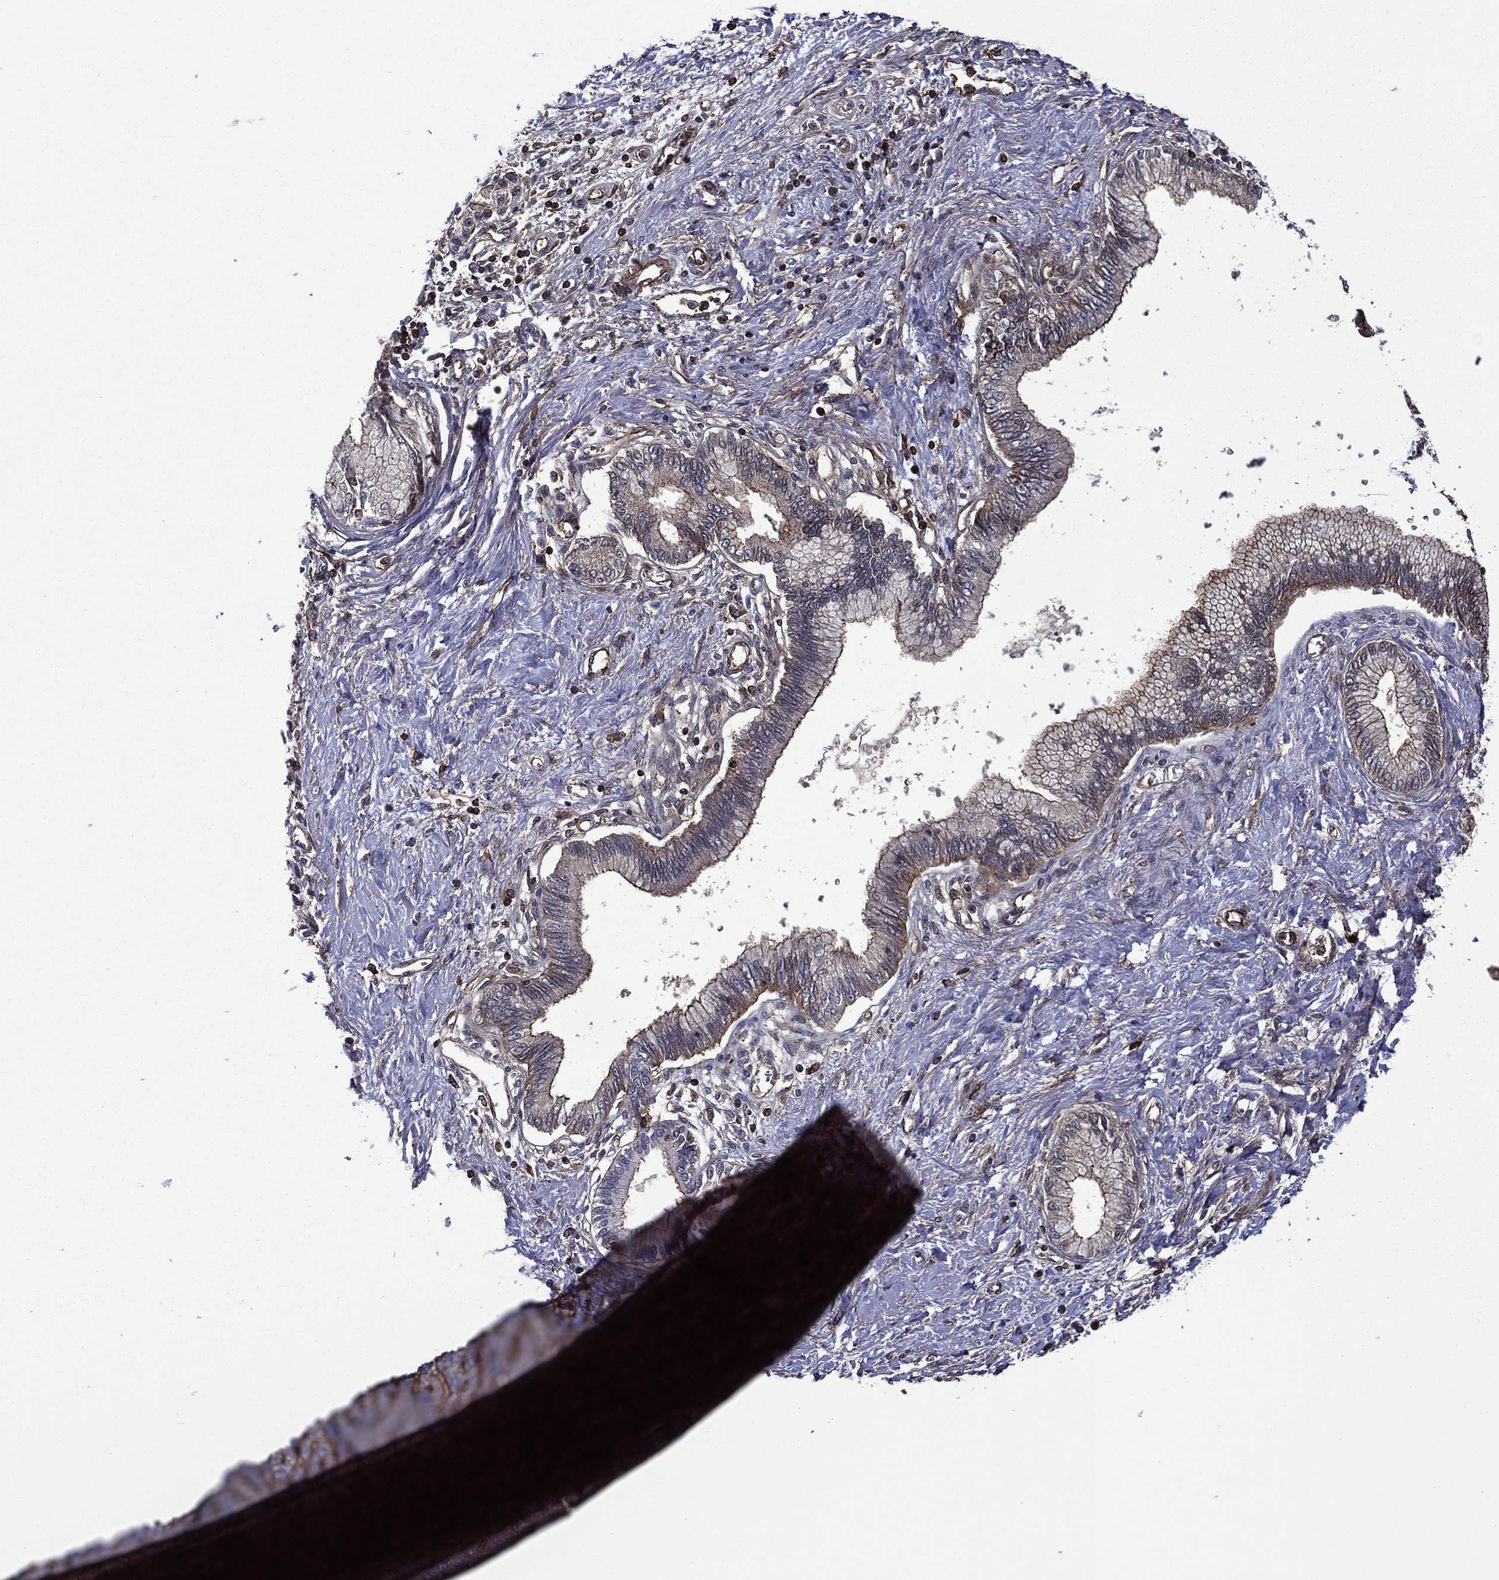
{"staining": {"intensity": "moderate", "quantity": "25%-75%", "location": "cytoplasmic/membranous"}, "tissue": "pancreatic cancer", "cell_type": "Tumor cells", "image_type": "cancer", "snomed": [{"axis": "morphology", "description": "Adenocarcinoma, NOS"}, {"axis": "topography", "description": "Pancreas"}], "caption": "Protein staining by IHC shows moderate cytoplasmic/membranous staining in approximately 25%-75% of tumor cells in adenocarcinoma (pancreatic).", "gene": "PLPP3", "patient": {"sex": "female", "age": 77}}